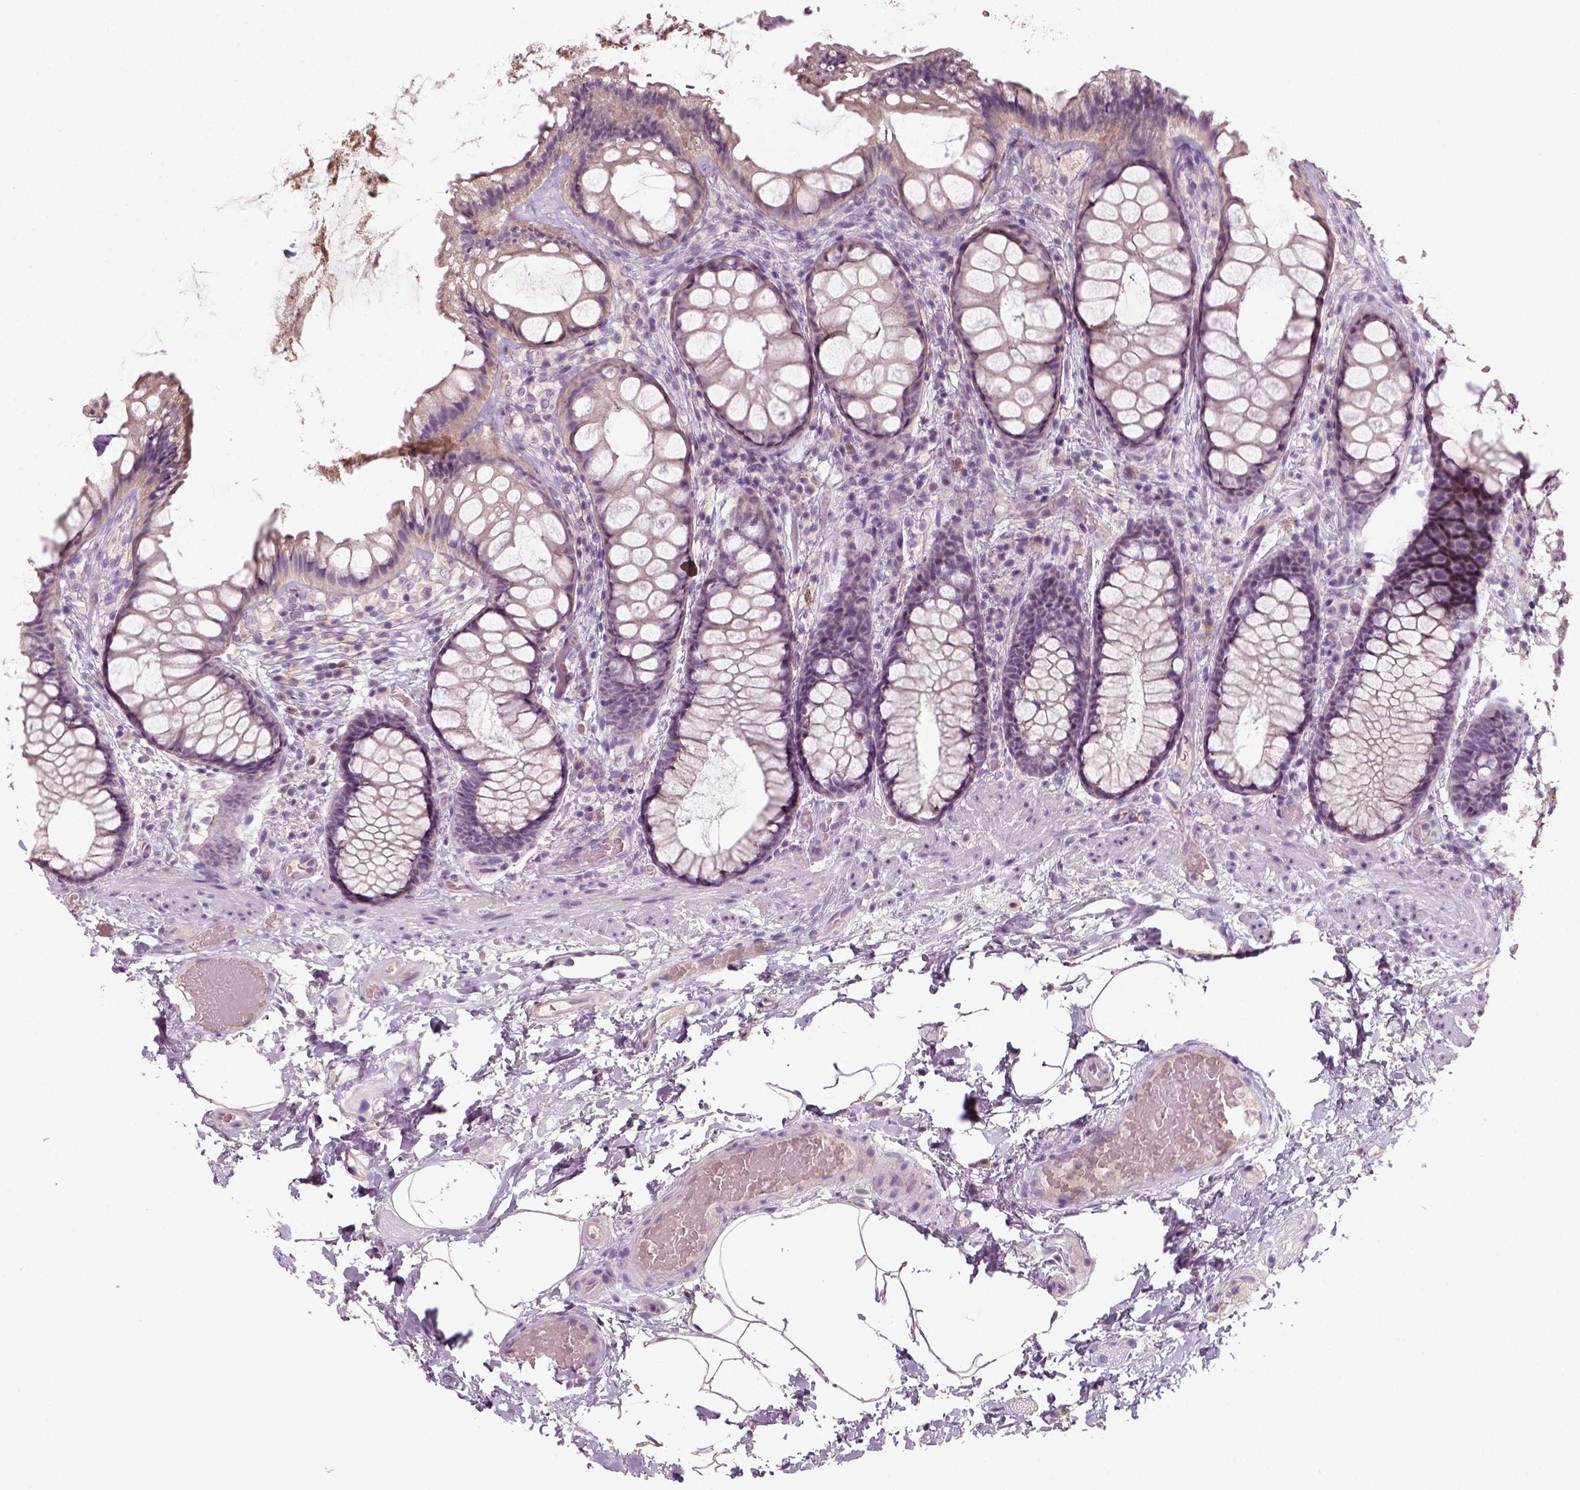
{"staining": {"intensity": "weak", "quantity": "<25%", "location": "cytoplasmic/membranous"}, "tissue": "rectum", "cell_type": "Glandular cells", "image_type": "normal", "snomed": [{"axis": "morphology", "description": "Normal tissue, NOS"}, {"axis": "topography", "description": "Rectum"}], "caption": "Immunohistochemistry photomicrograph of normal rectum: rectum stained with DAB (3,3'-diaminobenzidine) exhibits no significant protein positivity in glandular cells. (DAB (3,3'-diaminobenzidine) immunohistochemistry (IHC), high magnification).", "gene": "AQP9", "patient": {"sex": "female", "age": 62}}